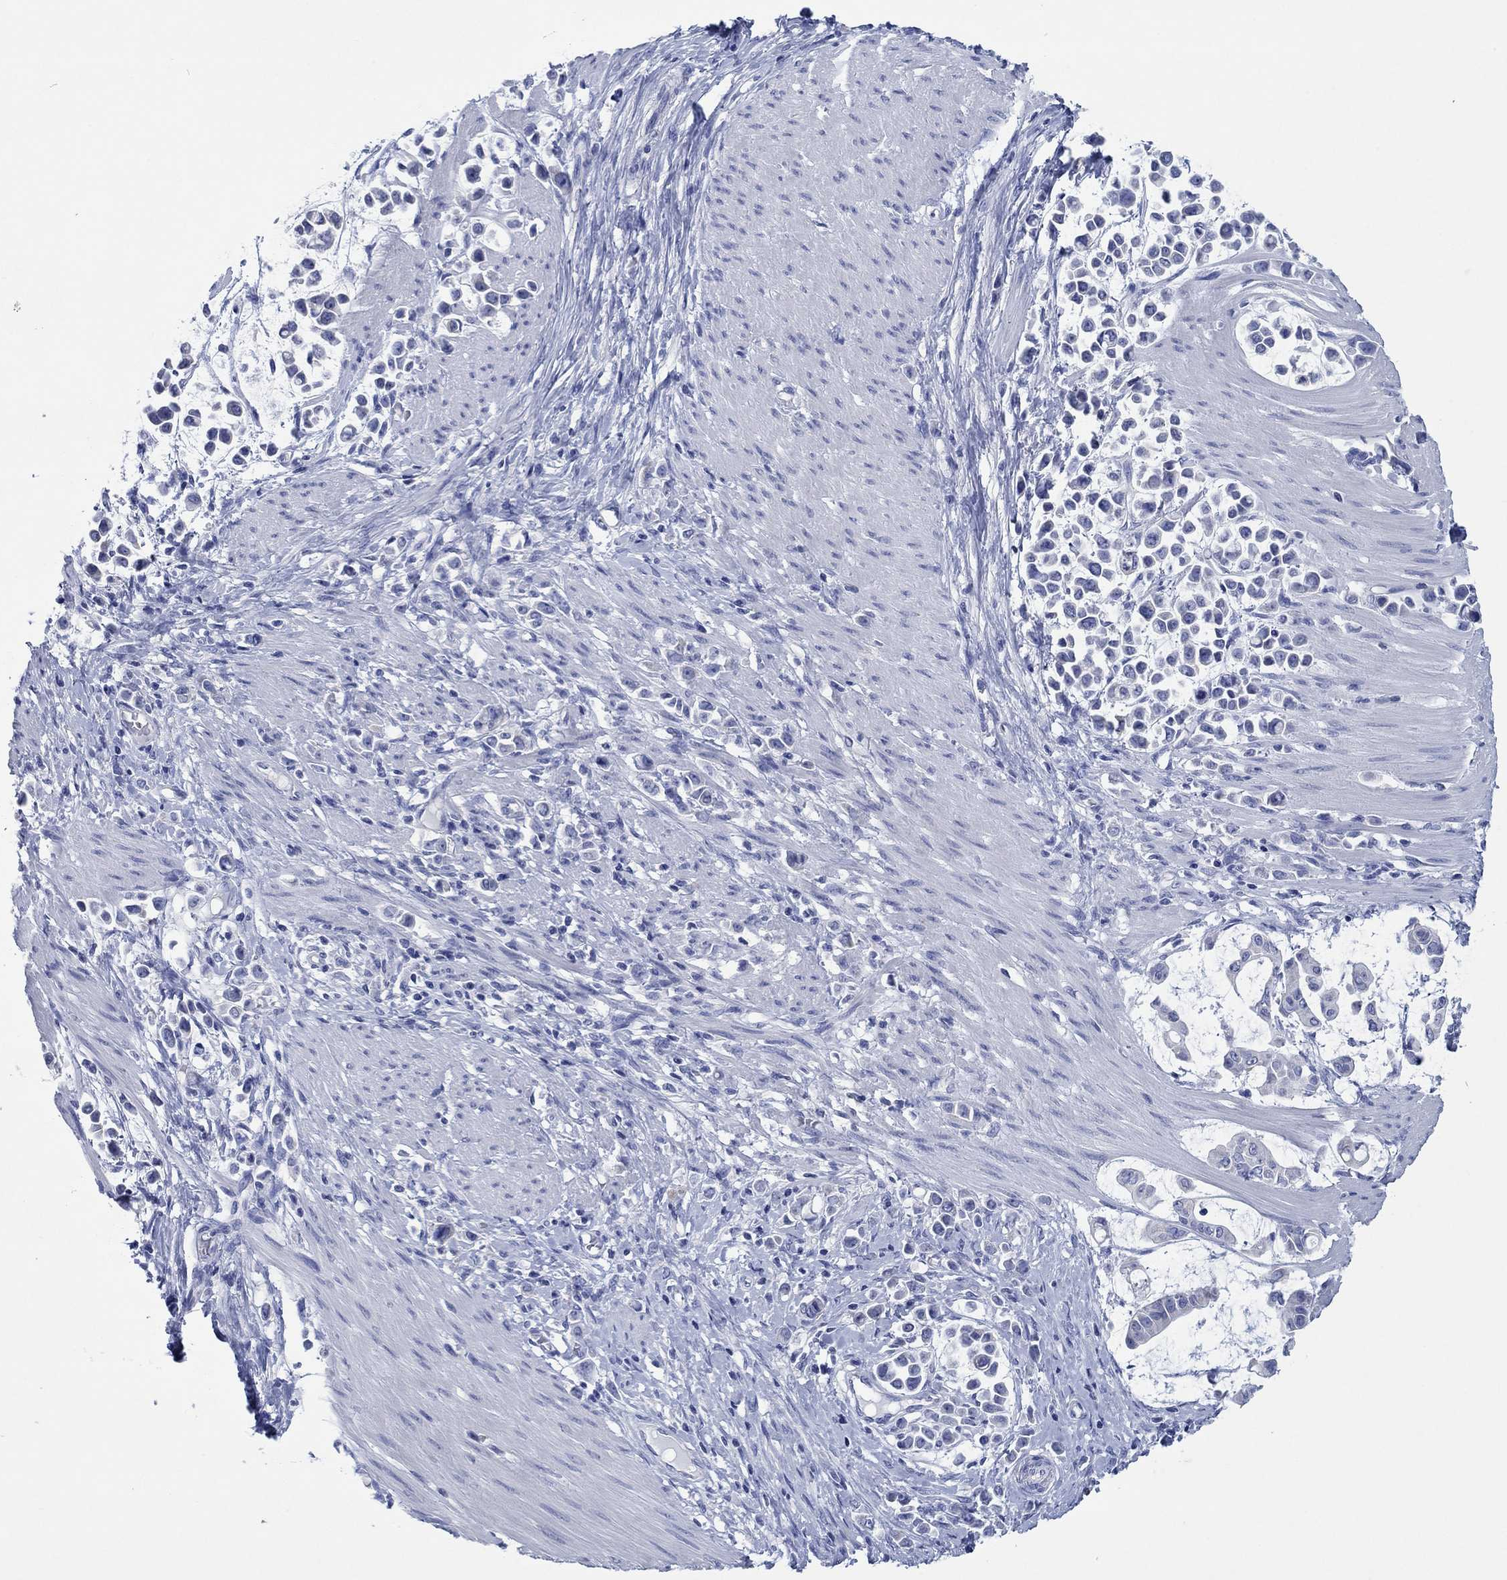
{"staining": {"intensity": "negative", "quantity": "none", "location": "none"}, "tissue": "stomach cancer", "cell_type": "Tumor cells", "image_type": "cancer", "snomed": [{"axis": "morphology", "description": "Adenocarcinoma, NOS"}, {"axis": "topography", "description": "Stomach"}], "caption": "DAB immunohistochemical staining of human stomach cancer (adenocarcinoma) exhibits no significant positivity in tumor cells.", "gene": "HCRT", "patient": {"sex": "male", "age": 82}}